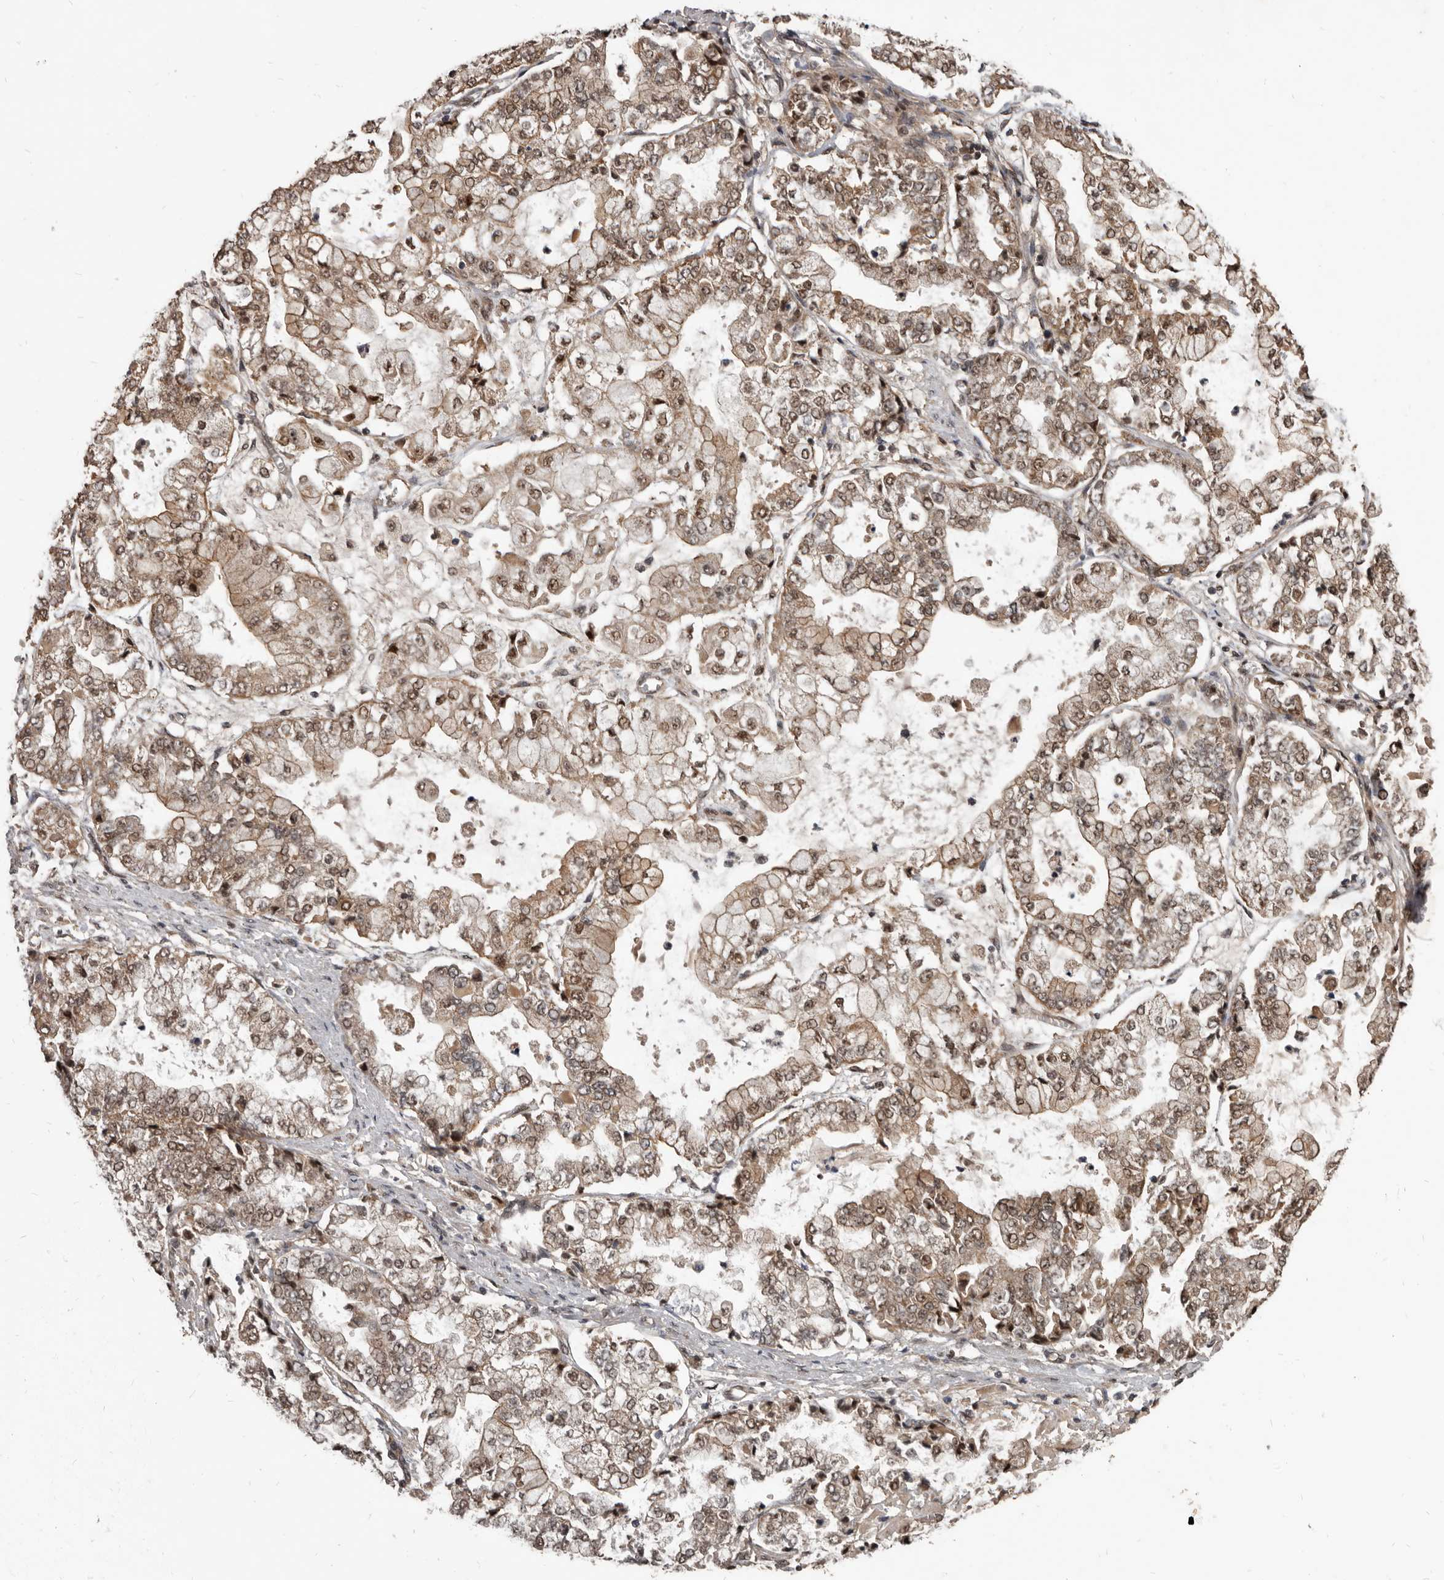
{"staining": {"intensity": "moderate", "quantity": ">75%", "location": "cytoplasmic/membranous,nuclear"}, "tissue": "stomach cancer", "cell_type": "Tumor cells", "image_type": "cancer", "snomed": [{"axis": "morphology", "description": "Adenocarcinoma, NOS"}, {"axis": "topography", "description": "Stomach"}], "caption": "This is a micrograph of IHC staining of stomach cancer (adenocarcinoma), which shows moderate staining in the cytoplasmic/membranous and nuclear of tumor cells.", "gene": "AHR", "patient": {"sex": "male", "age": 76}}